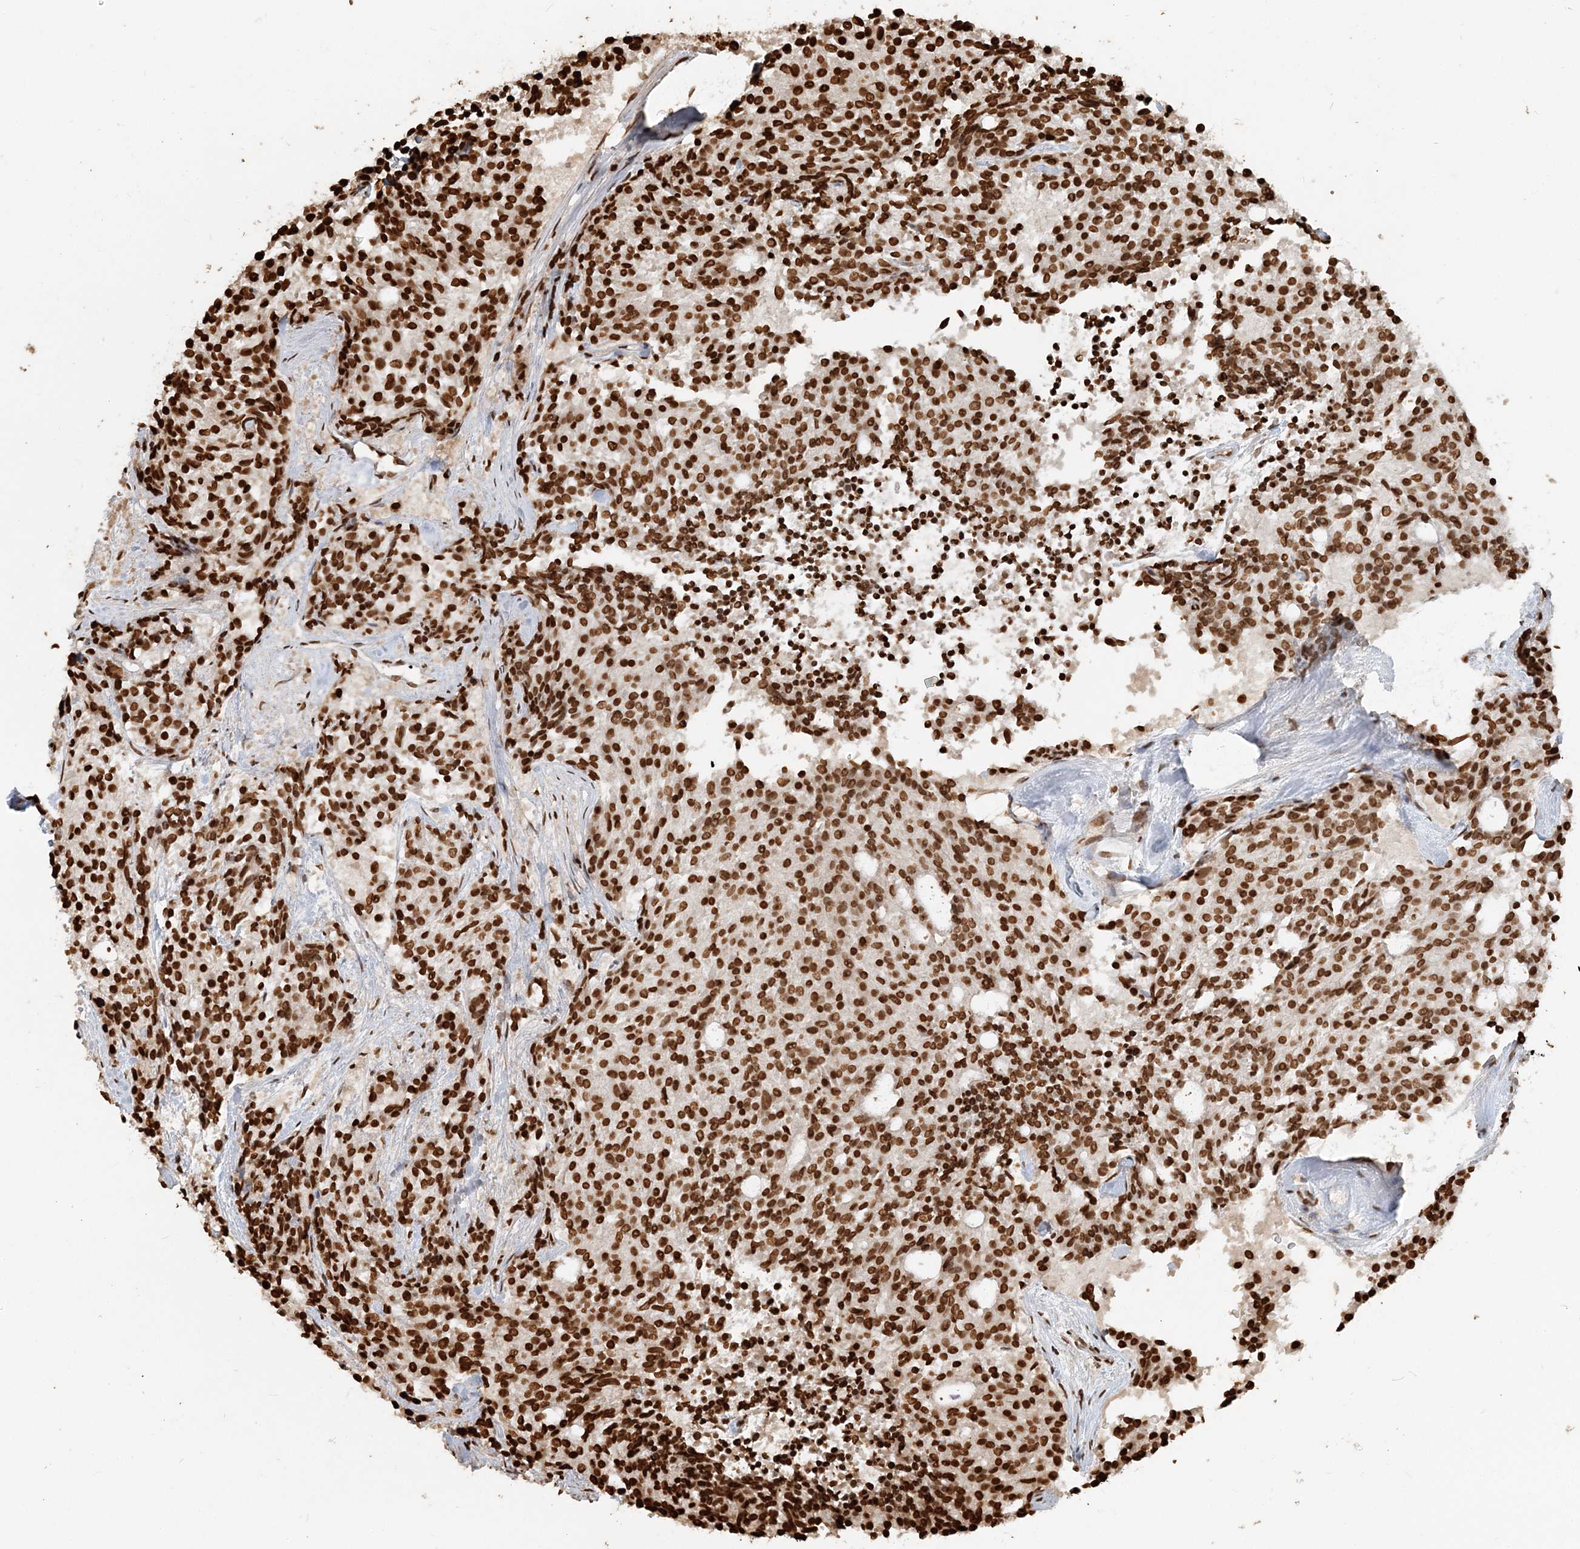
{"staining": {"intensity": "strong", "quantity": ">75%", "location": "nuclear"}, "tissue": "carcinoid", "cell_type": "Tumor cells", "image_type": "cancer", "snomed": [{"axis": "morphology", "description": "Carcinoid, malignant, NOS"}, {"axis": "topography", "description": "Pancreas"}], "caption": "DAB (3,3'-diaminobenzidine) immunohistochemical staining of human carcinoid reveals strong nuclear protein staining in approximately >75% of tumor cells.", "gene": "H3-3B", "patient": {"sex": "female", "age": 54}}